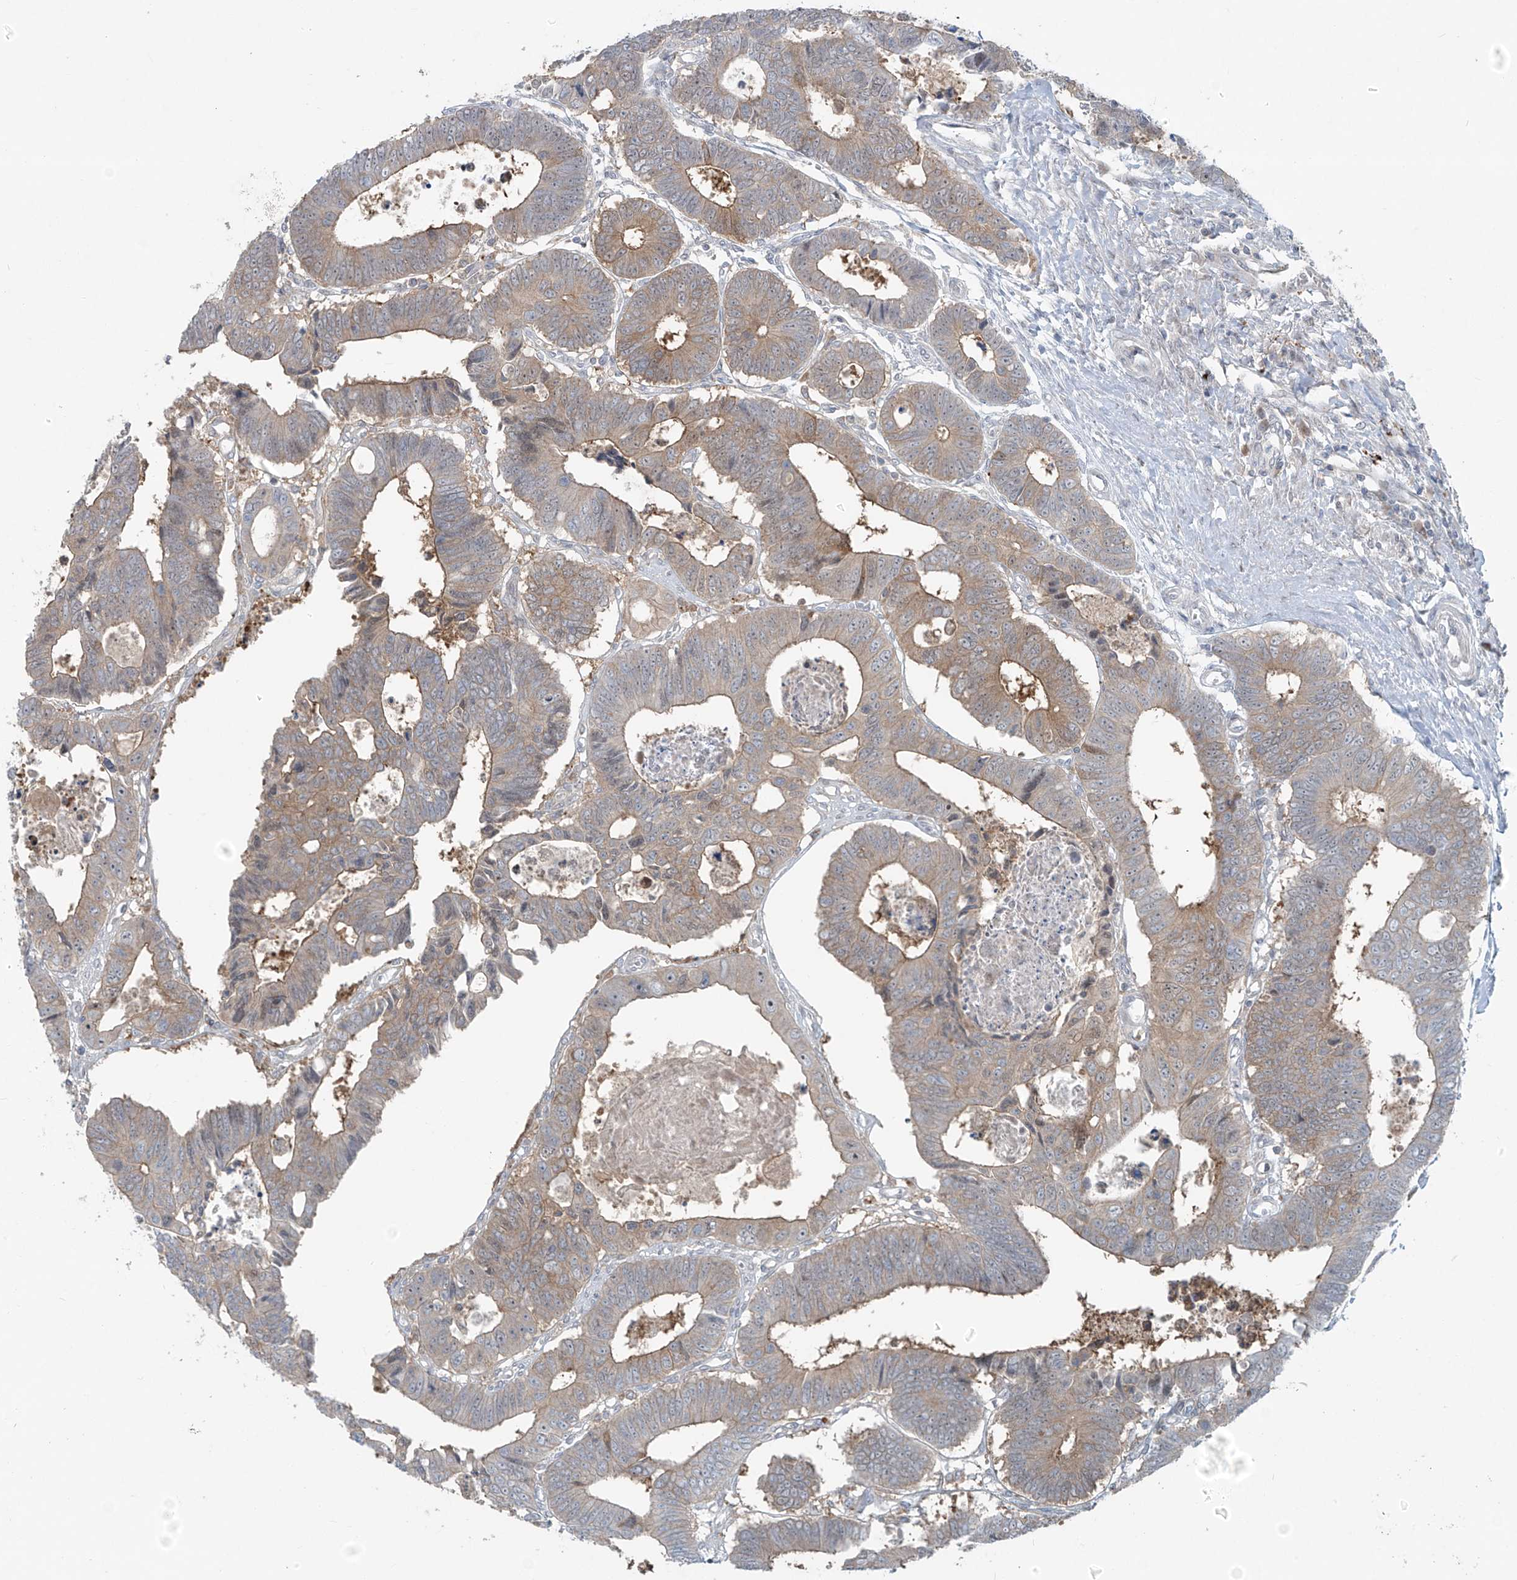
{"staining": {"intensity": "moderate", "quantity": "25%-75%", "location": "cytoplasmic/membranous"}, "tissue": "colorectal cancer", "cell_type": "Tumor cells", "image_type": "cancer", "snomed": [{"axis": "morphology", "description": "Adenocarcinoma, NOS"}, {"axis": "topography", "description": "Rectum"}], "caption": "An IHC histopathology image of tumor tissue is shown. Protein staining in brown shows moderate cytoplasmic/membranous positivity in colorectal cancer within tumor cells.", "gene": "PPAT", "patient": {"sex": "male", "age": 84}}